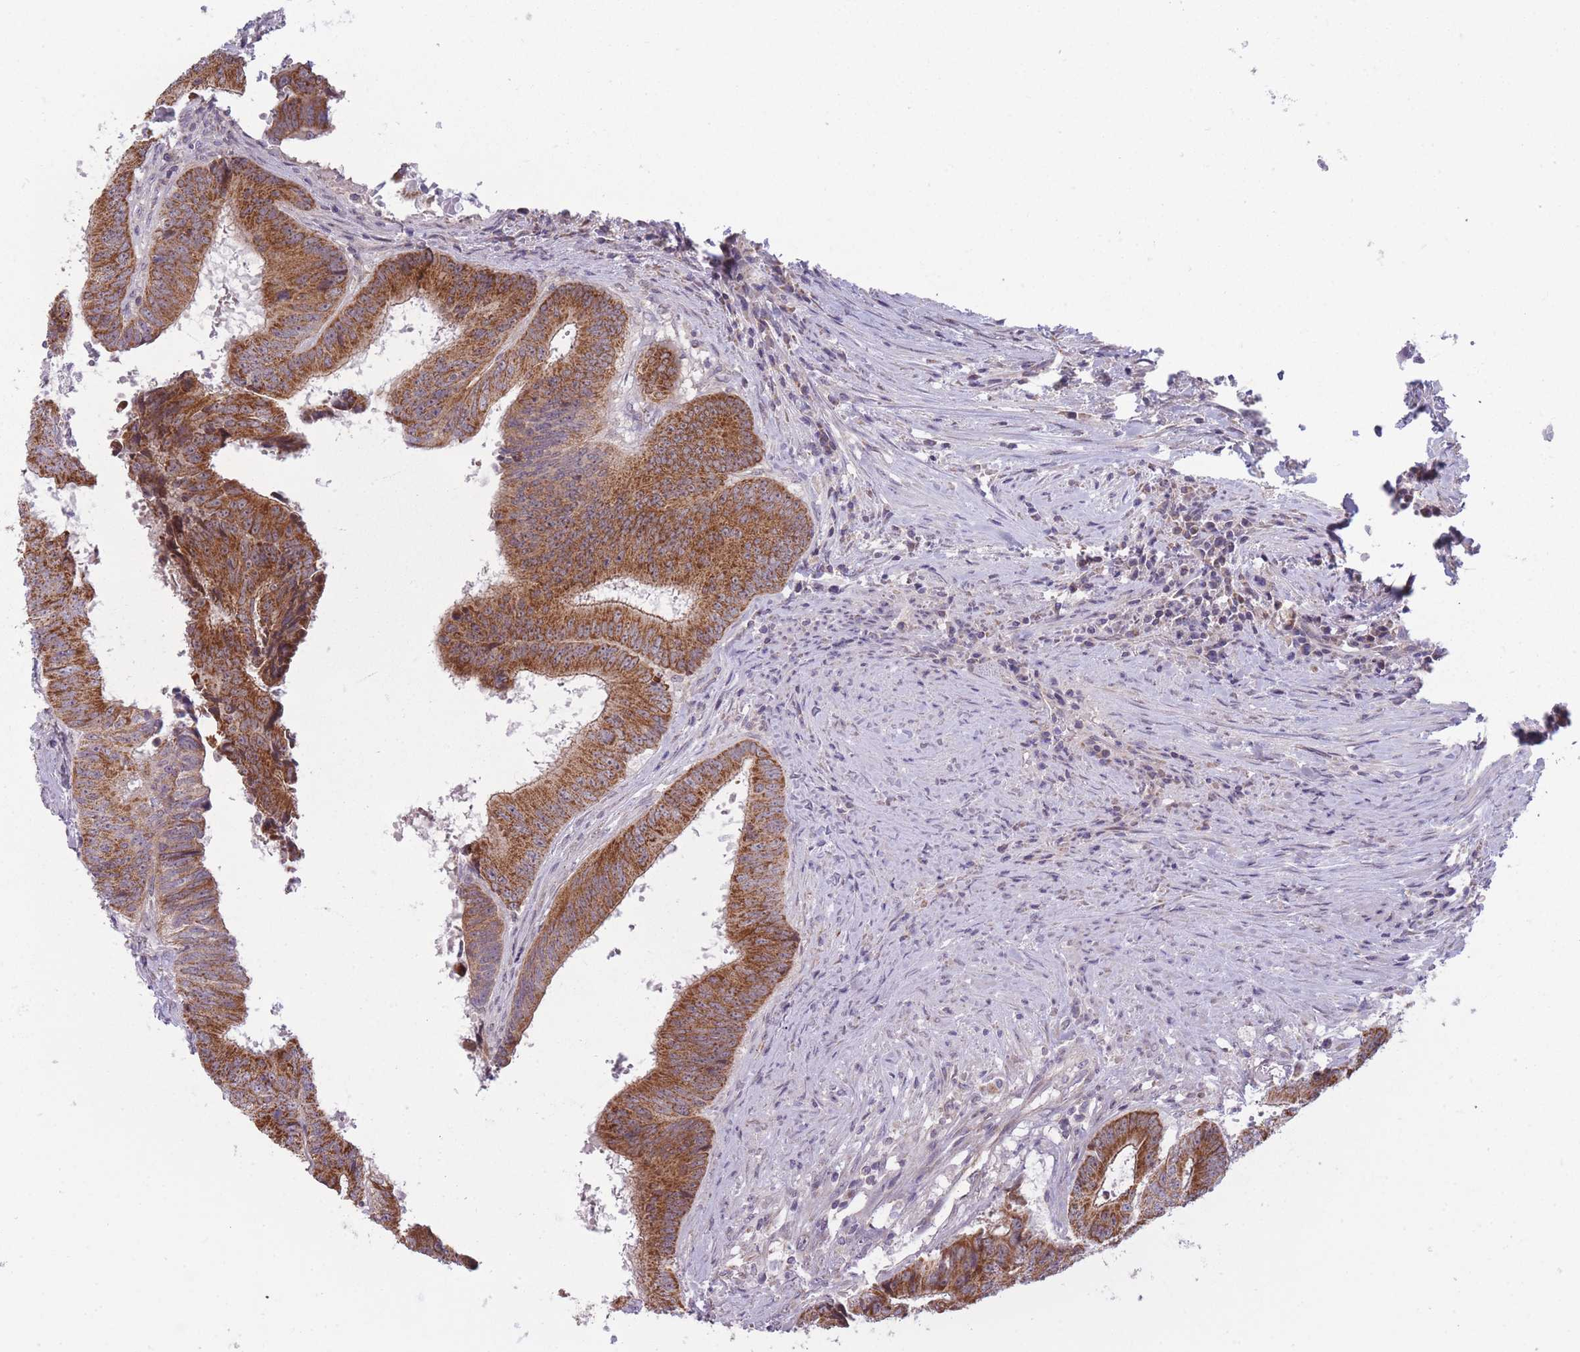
{"staining": {"intensity": "strong", "quantity": ">75%", "location": "cytoplasmic/membranous"}, "tissue": "colorectal cancer", "cell_type": "Tumor cells", "image_type": "cancer", "snomed": [{"axis": "morphology", "description": "Adenocarcinoma, NOS"}, {"axis": "topography", "description": "Rectum"}], "caption": "Protein staining shows strong cytoplasmic/membranous positivity in approximately >75% of tumor cells in colorectal adenocarcinoma.", "gene": "MRPS18C", "patient": {"sex": "male", "age": 72}}